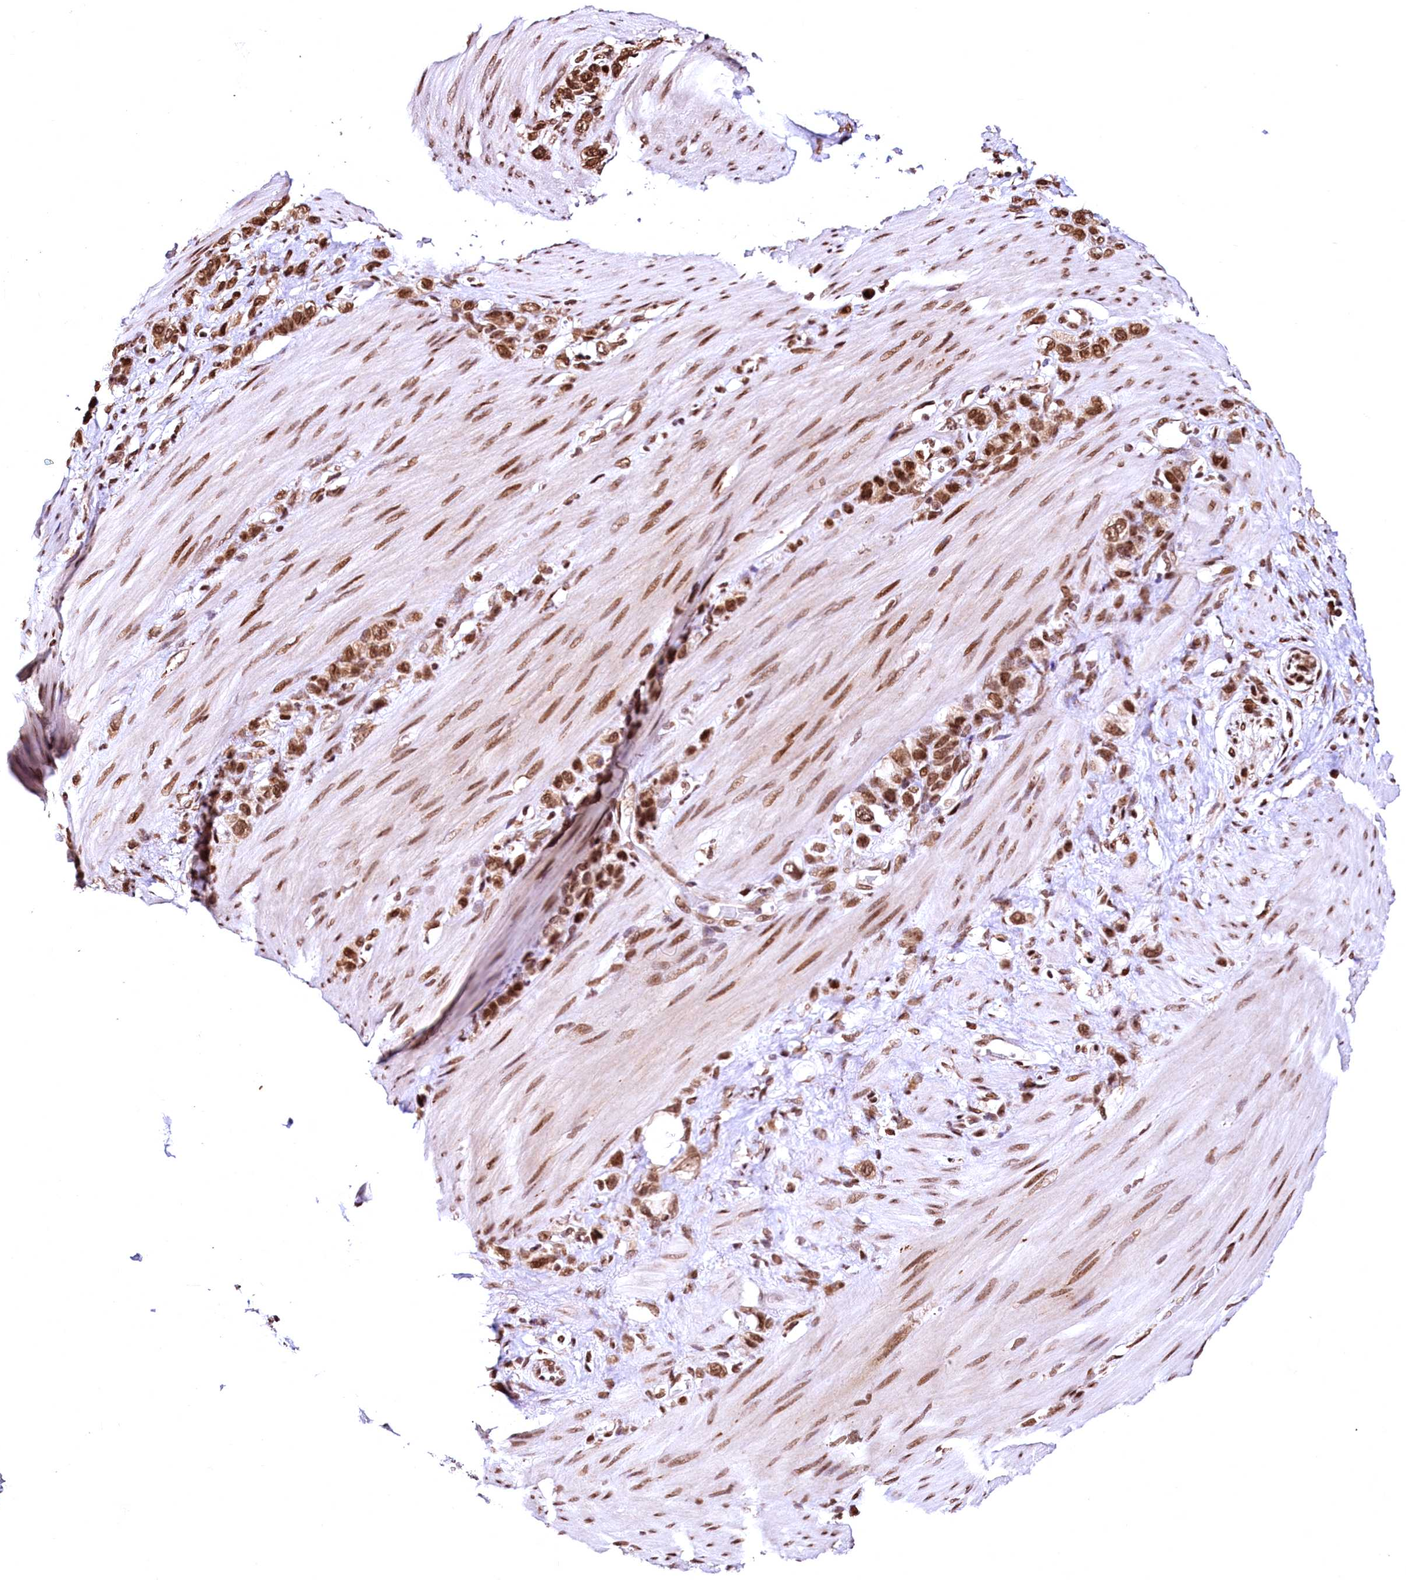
{"staining": {"intensity": "moderate", "quantity": ">75%", "location": "nuclear"}, "tissue": "stomach cancer", "cell_type": "Tumor cells", "image_type": "cancer", "snomed": [{"axis": "morphology", "description": "Adenocarcinoma, NOS"}, {"axis": "morphology", "description": "Adenocarcinoma, High grade"}, {"axis": "topography", "description": "Stomach, upper"}, {"axis": "topography", "description": "Stomach, lower"}], "caption": "Moderate nuclear staining is identified in approximately >75% of tumor cells in stomach cancer.", "gene": "PDS5B", "patient": {"sex": "female", "age": 65}}